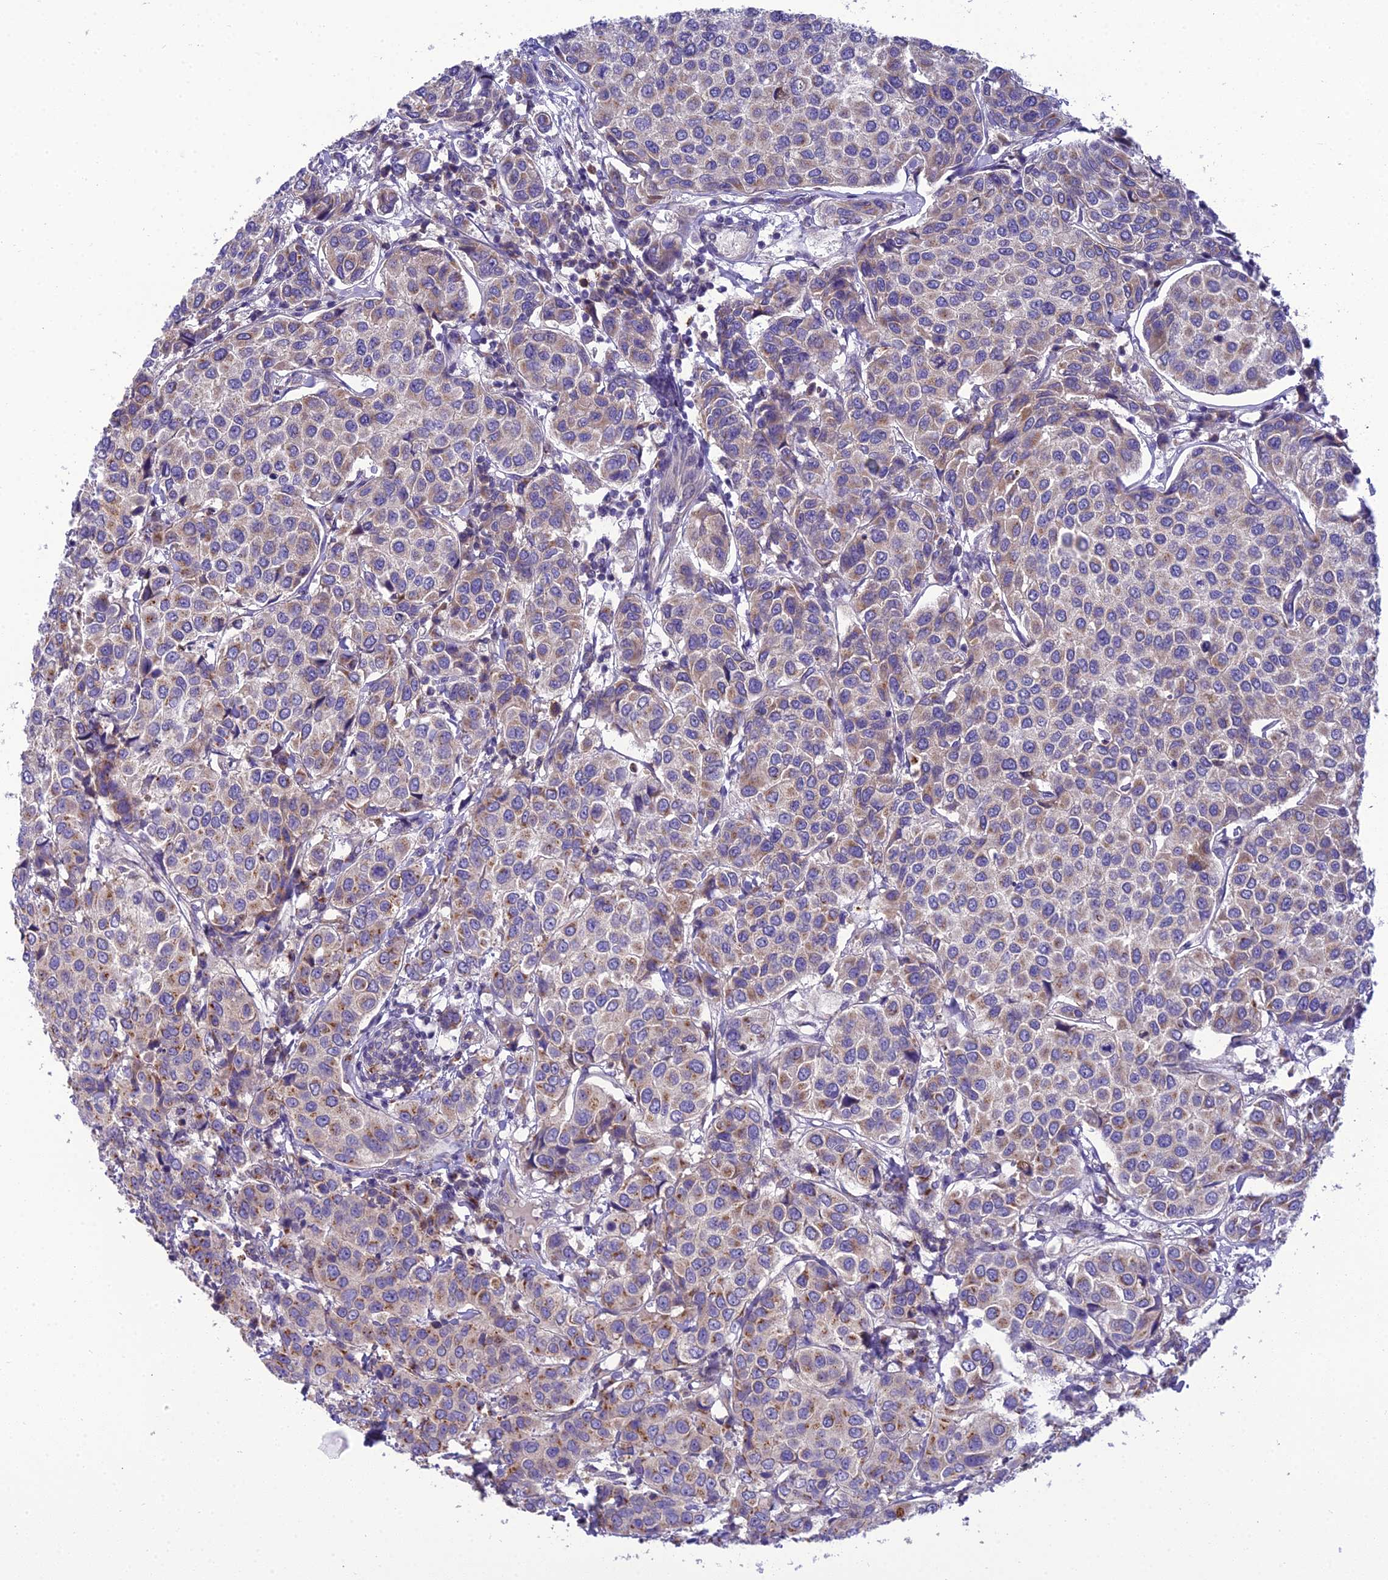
{"staining": {"intensity": "moderate", "quantity": "<25%", "location": "cytoplasmic/membranous"}, "tissue": "breast cancer", "cell_type": "Tumor cells", "image_type": "cancer", "snomed": [{"axis": "morphology", "description": "Duct carcinoma"}, {"axis": "topography", "description": "Breast"}], "caption": "Breast cancer stained with immunohistochemistry demonstrates moderate cytoplasmic/membranous expression in about <25% of tumor cells.", "gene": "GOLPH3", "patient": {"sex": "female", "age": 55}}